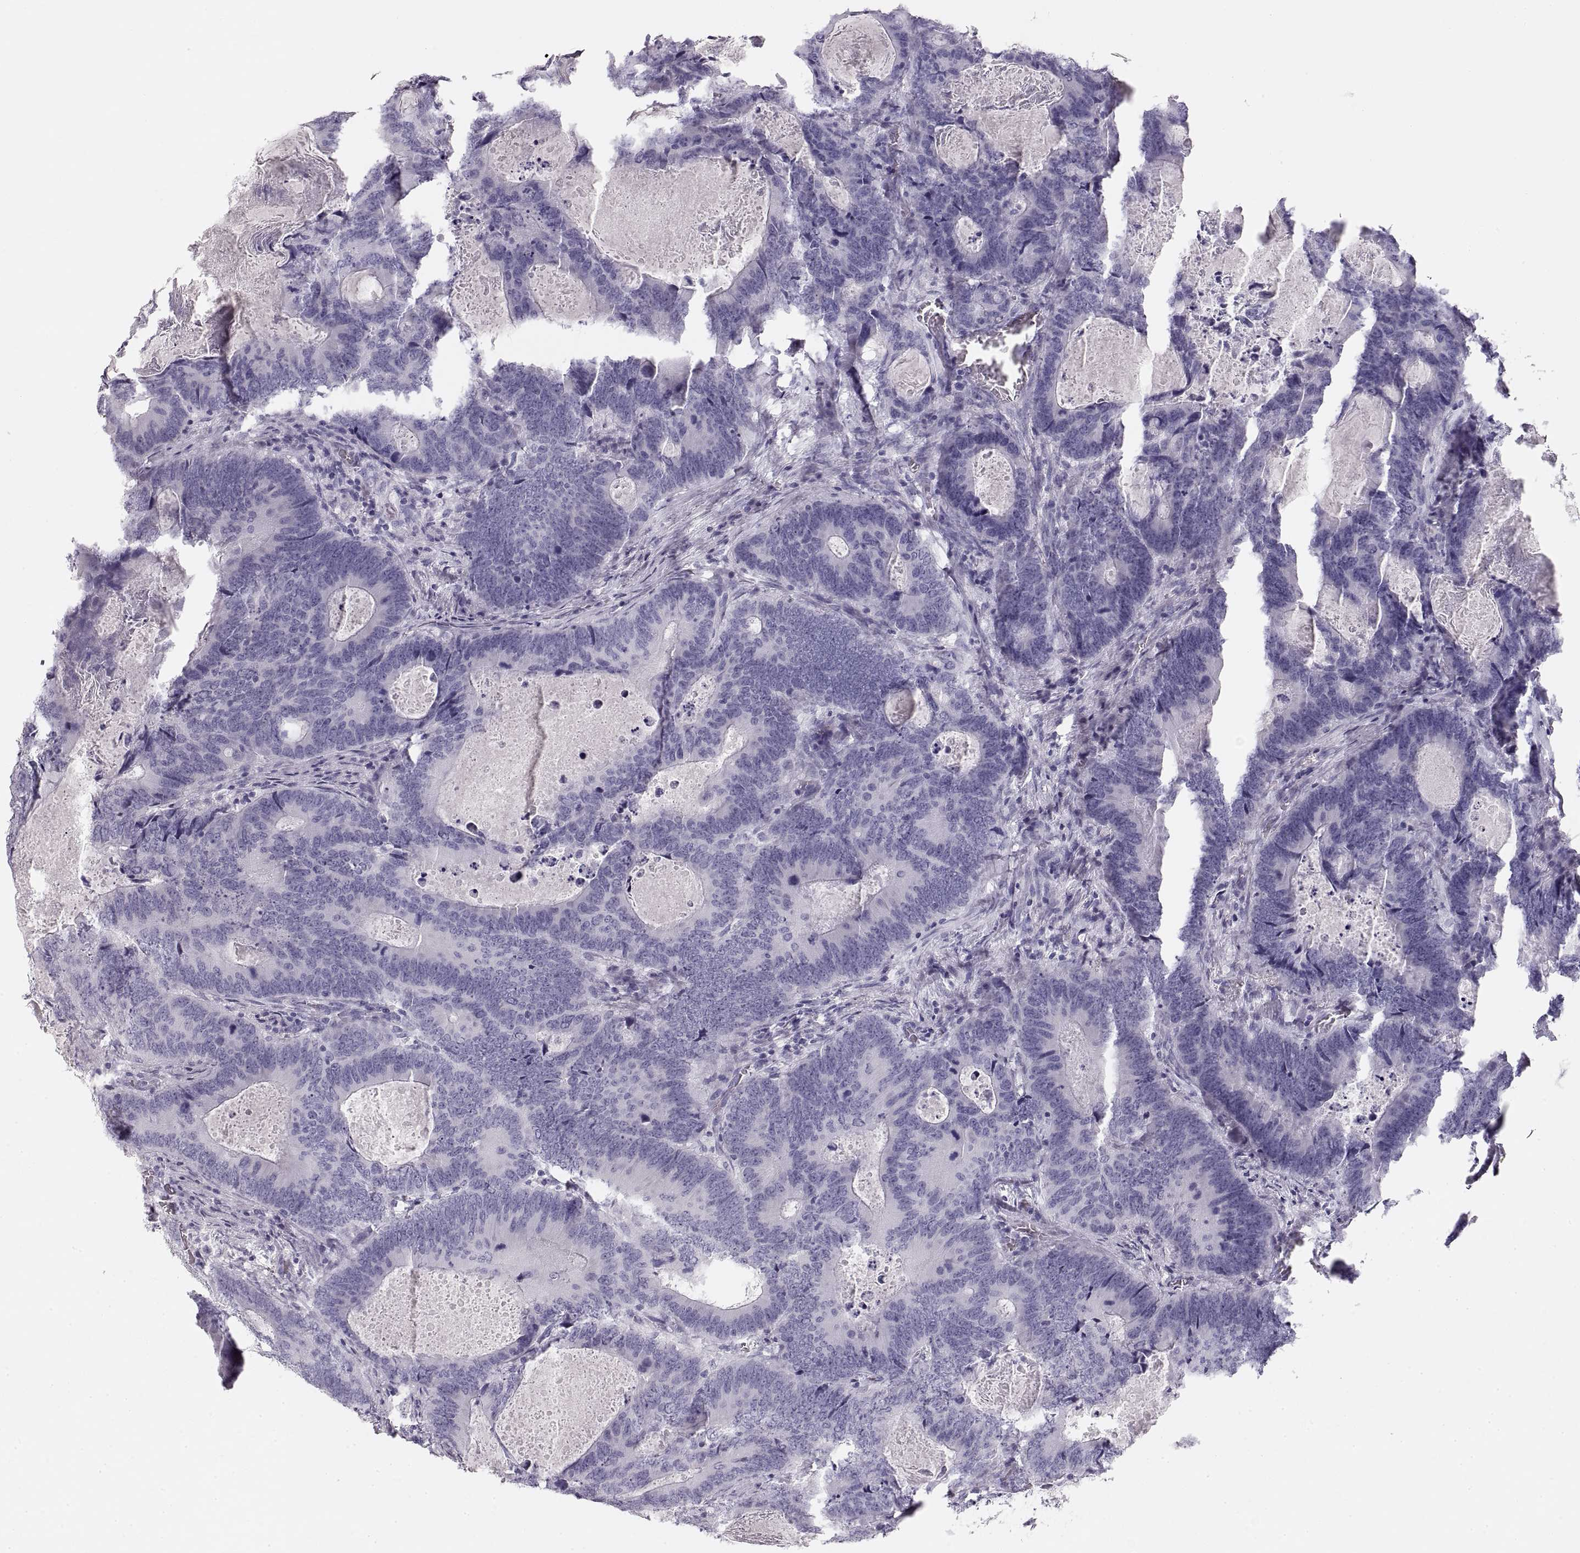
{"staining": {"intensity": "negative", "quantity": "none", "location": "none"}, "tissue": "colorectal cancer", "cell_type": "Tumor cells", "image_type": "cancer", "snomed": [{"axis": "morphology", "description": "Adenocarcinoma, NOS"}, {"axis": "topography", "description": "Colon"}], "caption": "Immunohistochemical staining of human adenocarcinoma (colorectal) displays no significant staining in tumor cells.", "gene": "CRYAA", "patient": {"sex": "female", "age": 82}}